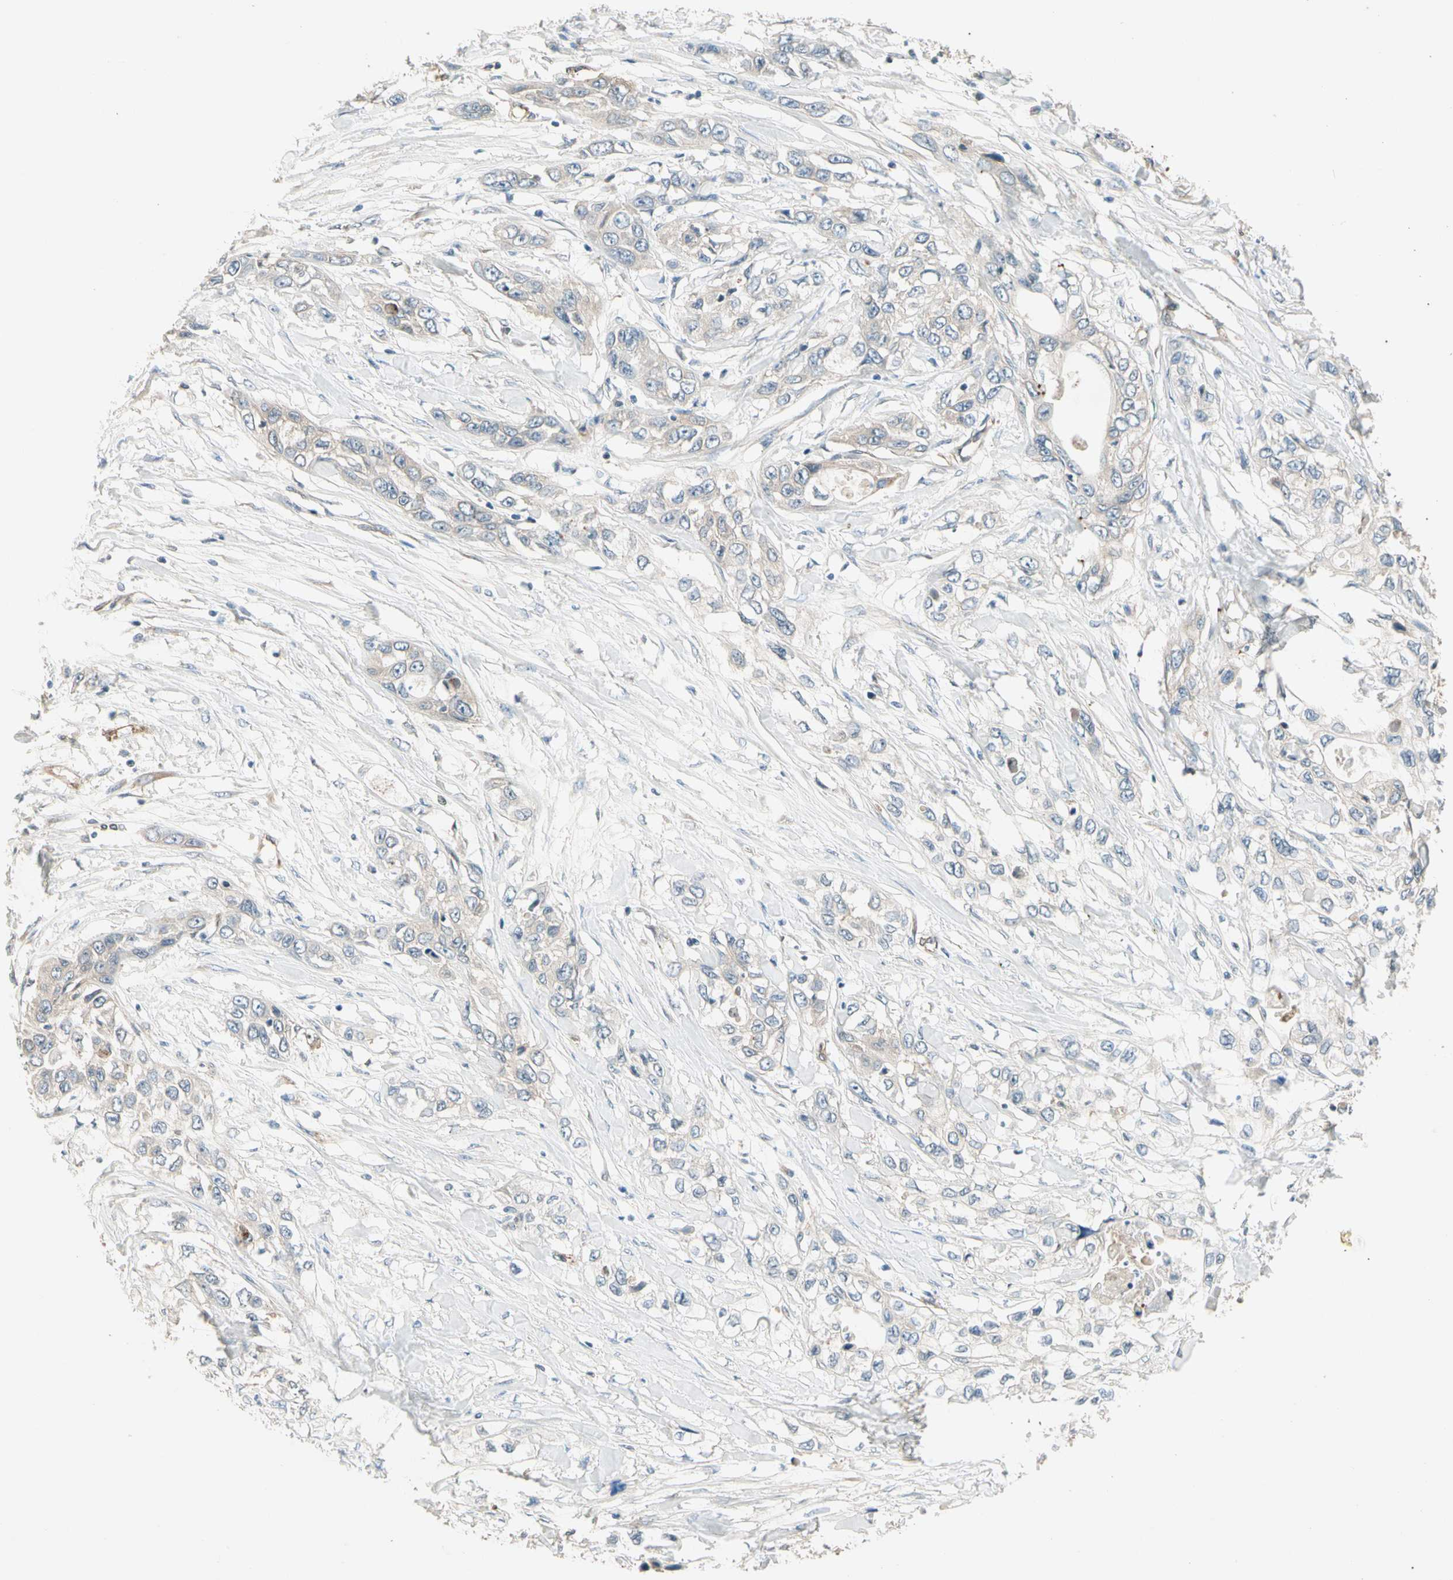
{"staining": {"intensity": "weak", "quantity": "25%-75%", "location": "cytoplasmic/membranous"}, "tissue": "pancreatic cancer", "cell_type": "Tumor cells", "image_type": "cancer", "snomed": [{"axis": "morphology", "description": "Adenocarcinoma, NOS"}, {"axis": "topography", "description": "Pancreas"}], "caption": "Immunohistochemical staining of human pancreatic cancer displays weak cytoplasmic/membranous protein staining in about 25%-75% of tumor cells. (DAB (3,3'-diaminobenzidine) = brown stain, brightfield microscopy at high magnification).", "gene": "ROCK2", "patient": {"sex": "female", "age": 70}}